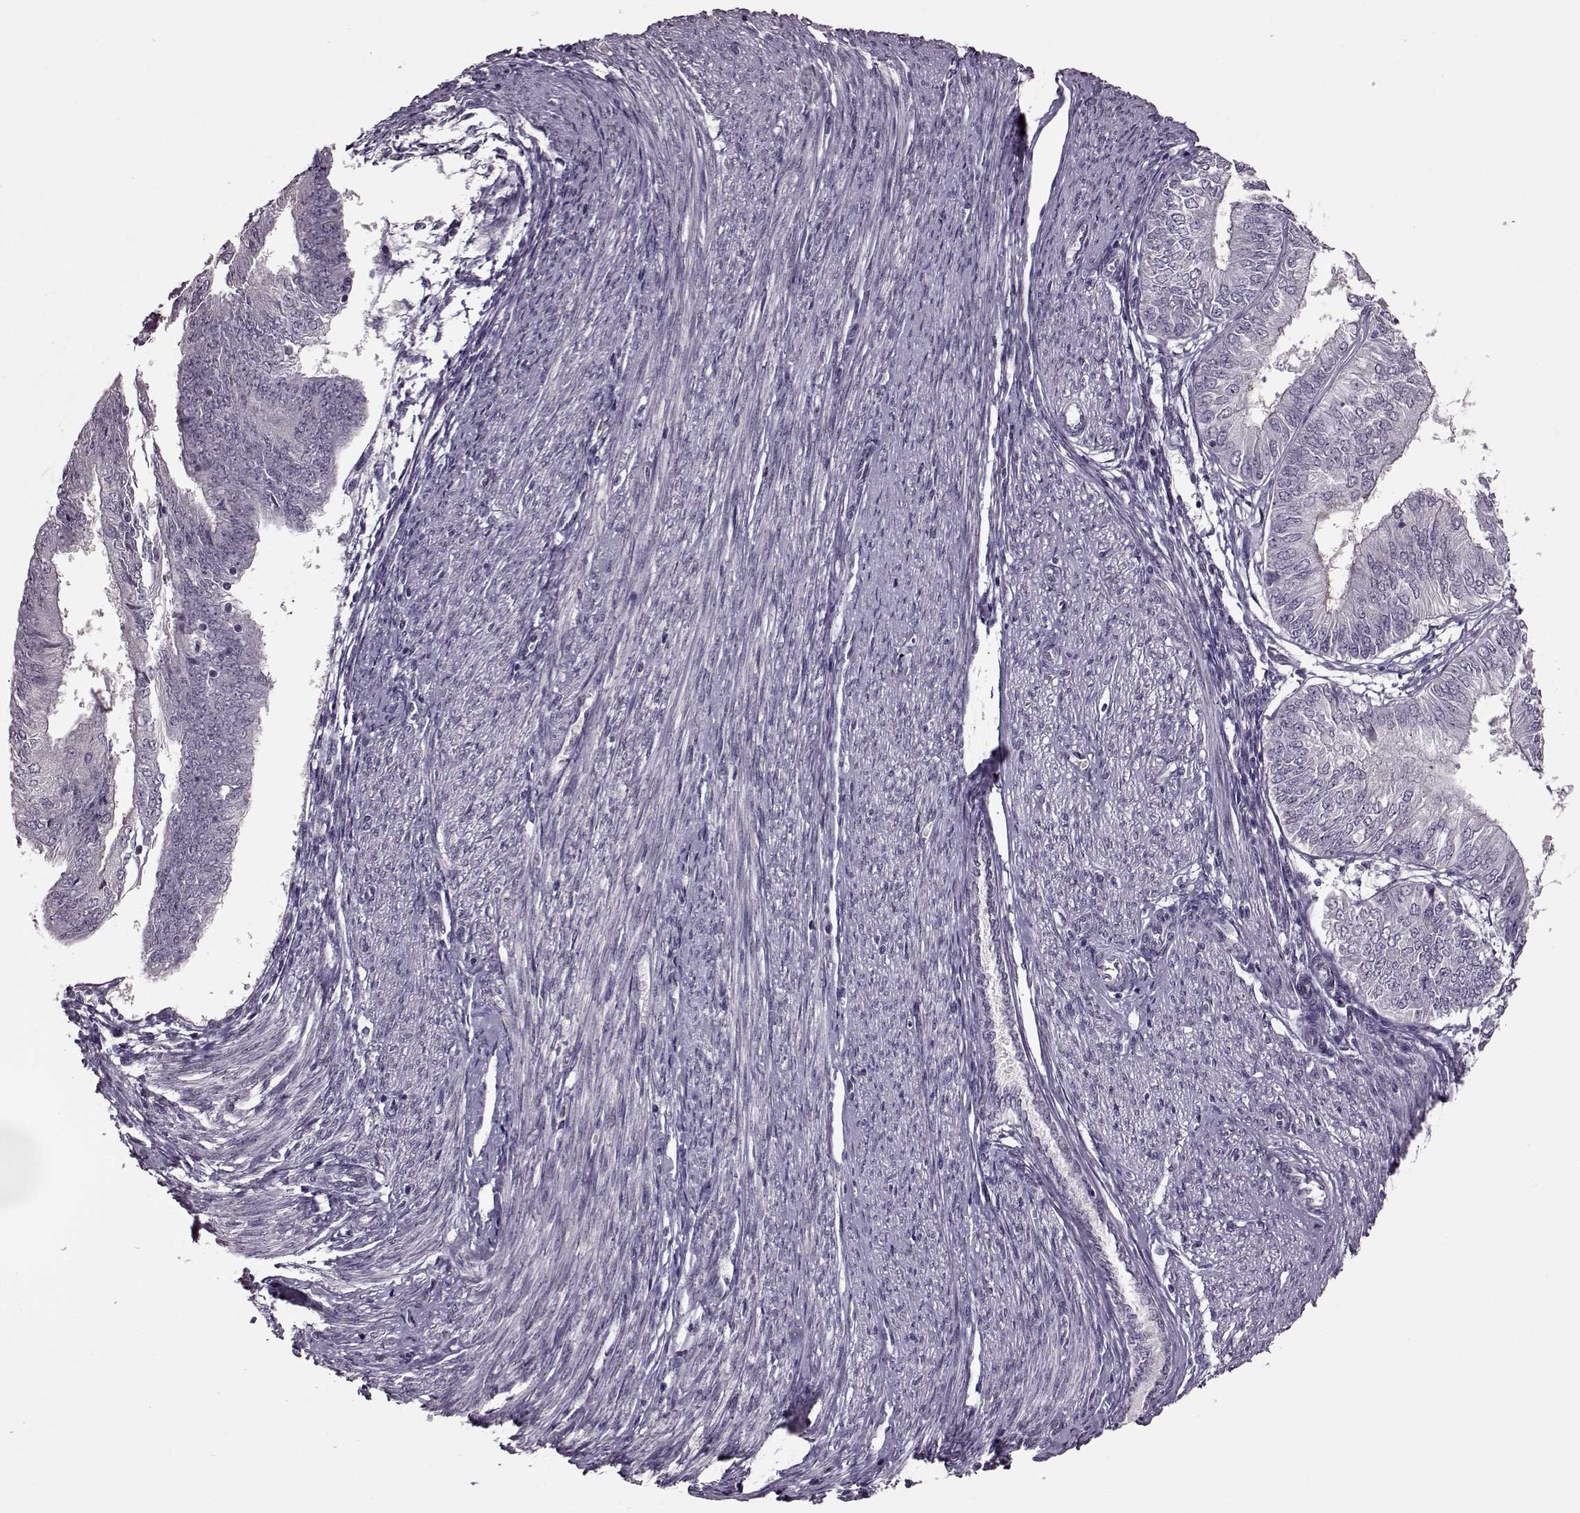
{"staining": {"intensity": "negative", "quantity": "none", "location": "none"}, "tissue": "endometrial cancer", "cell_type": "Tumor cells", "image_type": "cancer", "snomed": [{"axis": "morphology", "description": "Adenocarcinoma, NOS"}, {"axis": "topography", "description": "Endometrium"}], "caption": "High power microscopy photomicrograph of an IHC micrograph of endometrial cancer, revealing no significant positivity in tumor cells. (Immunohistochemistry (ihc), brightfield microscopy, high magnification).", "gene": "STX1B", "patient": {"sex": "female", "age": 58}}